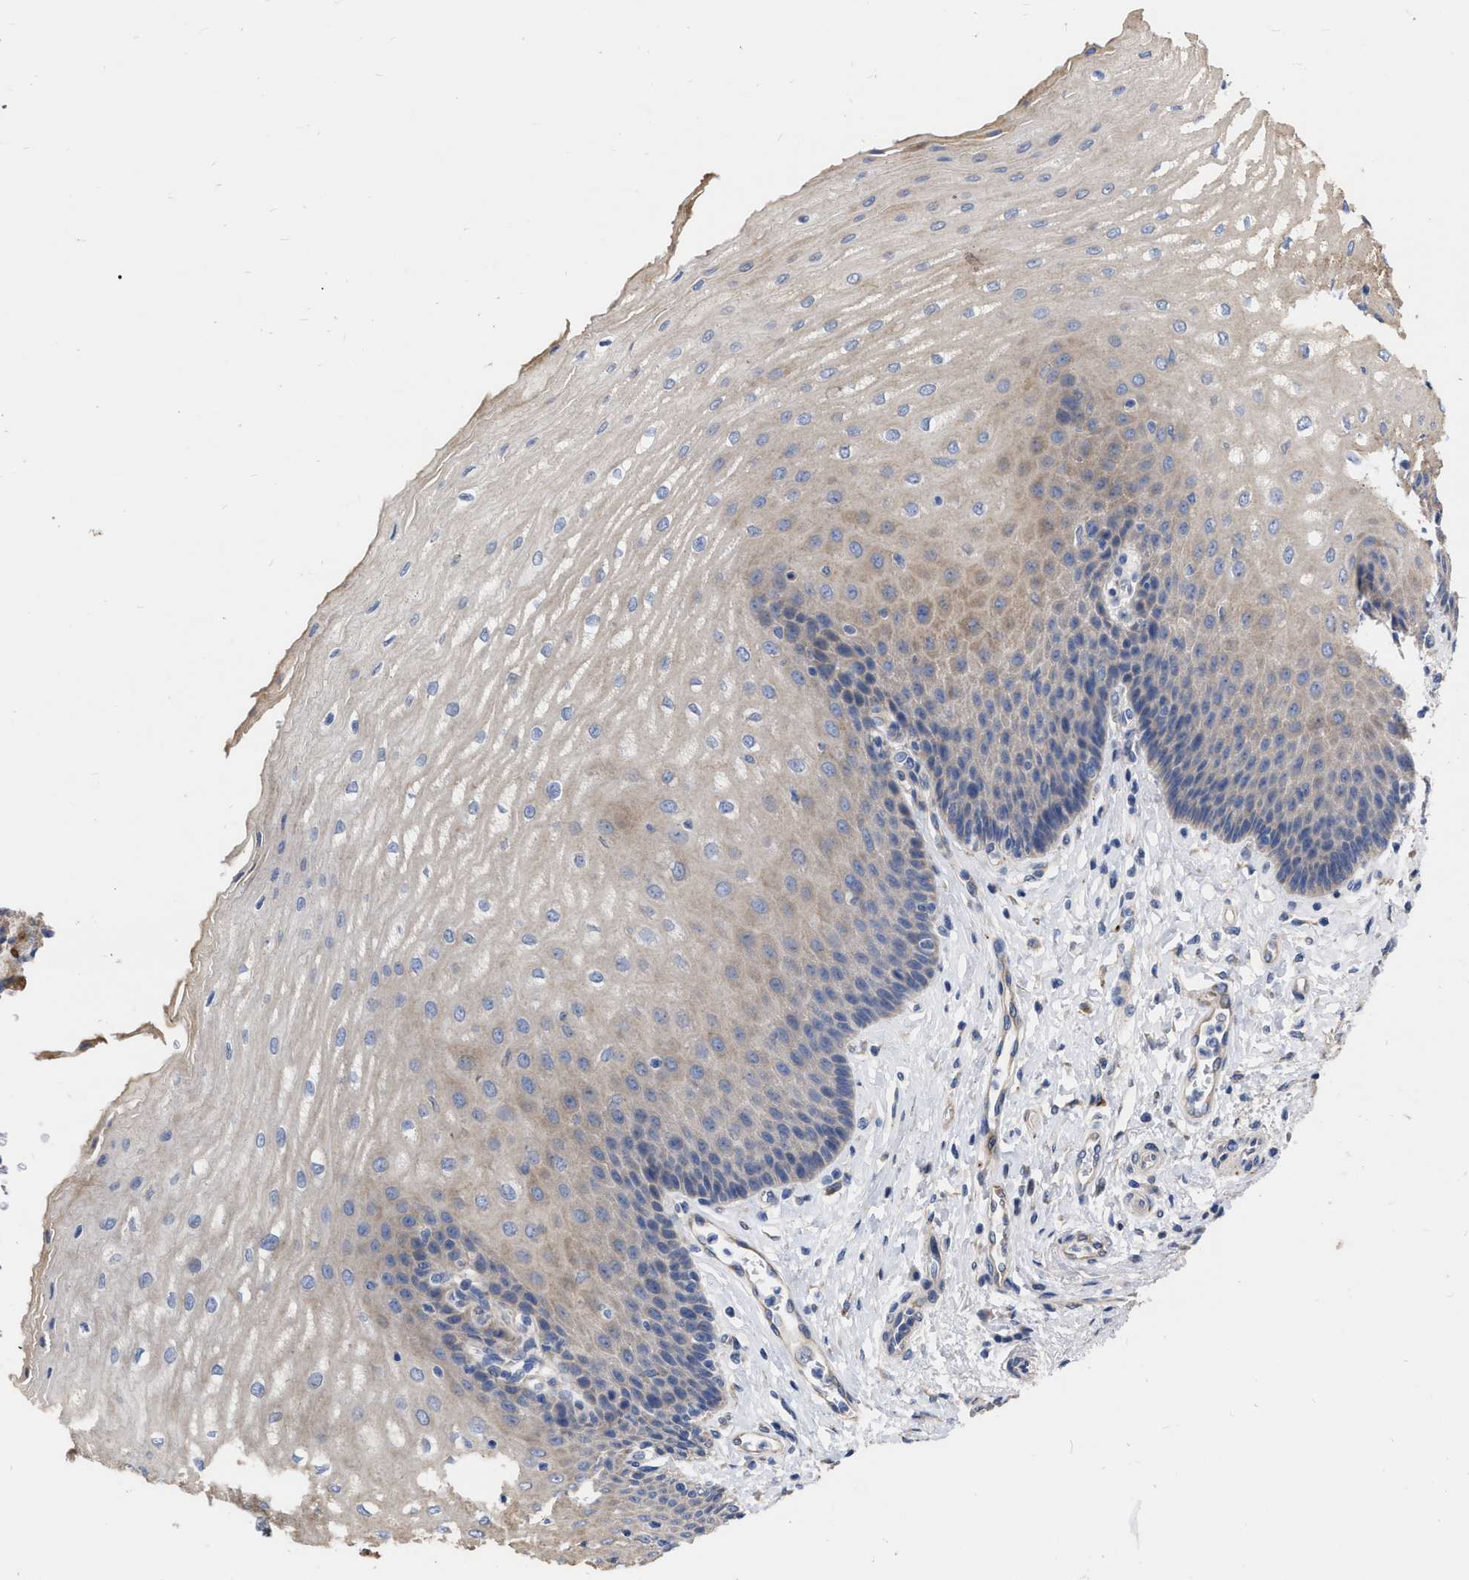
{"staining": {"intensity": "weak", "quantity": "<25%", "location": "cytoplasmic/membranous"}, "tissue": "esophagus", "cell_type": "Squamous epithelial cells", "image_type": "normal", "snomed": [{"axis": "morphology", "description": "Normal tissue, NOS"}, {"axis": "topography", "description": "Esophagus"}], "caption": "The IHC histopathology image has no significant staining in squamous epithelial cells of esophagus. The staining is performed using DAB (3,3'-diaminobenzidine) brown chromogen with nuclei counter-stained in using hematoxylin.", "gene": "MLST8", "patient": {"sex": "male", "age": 54}}